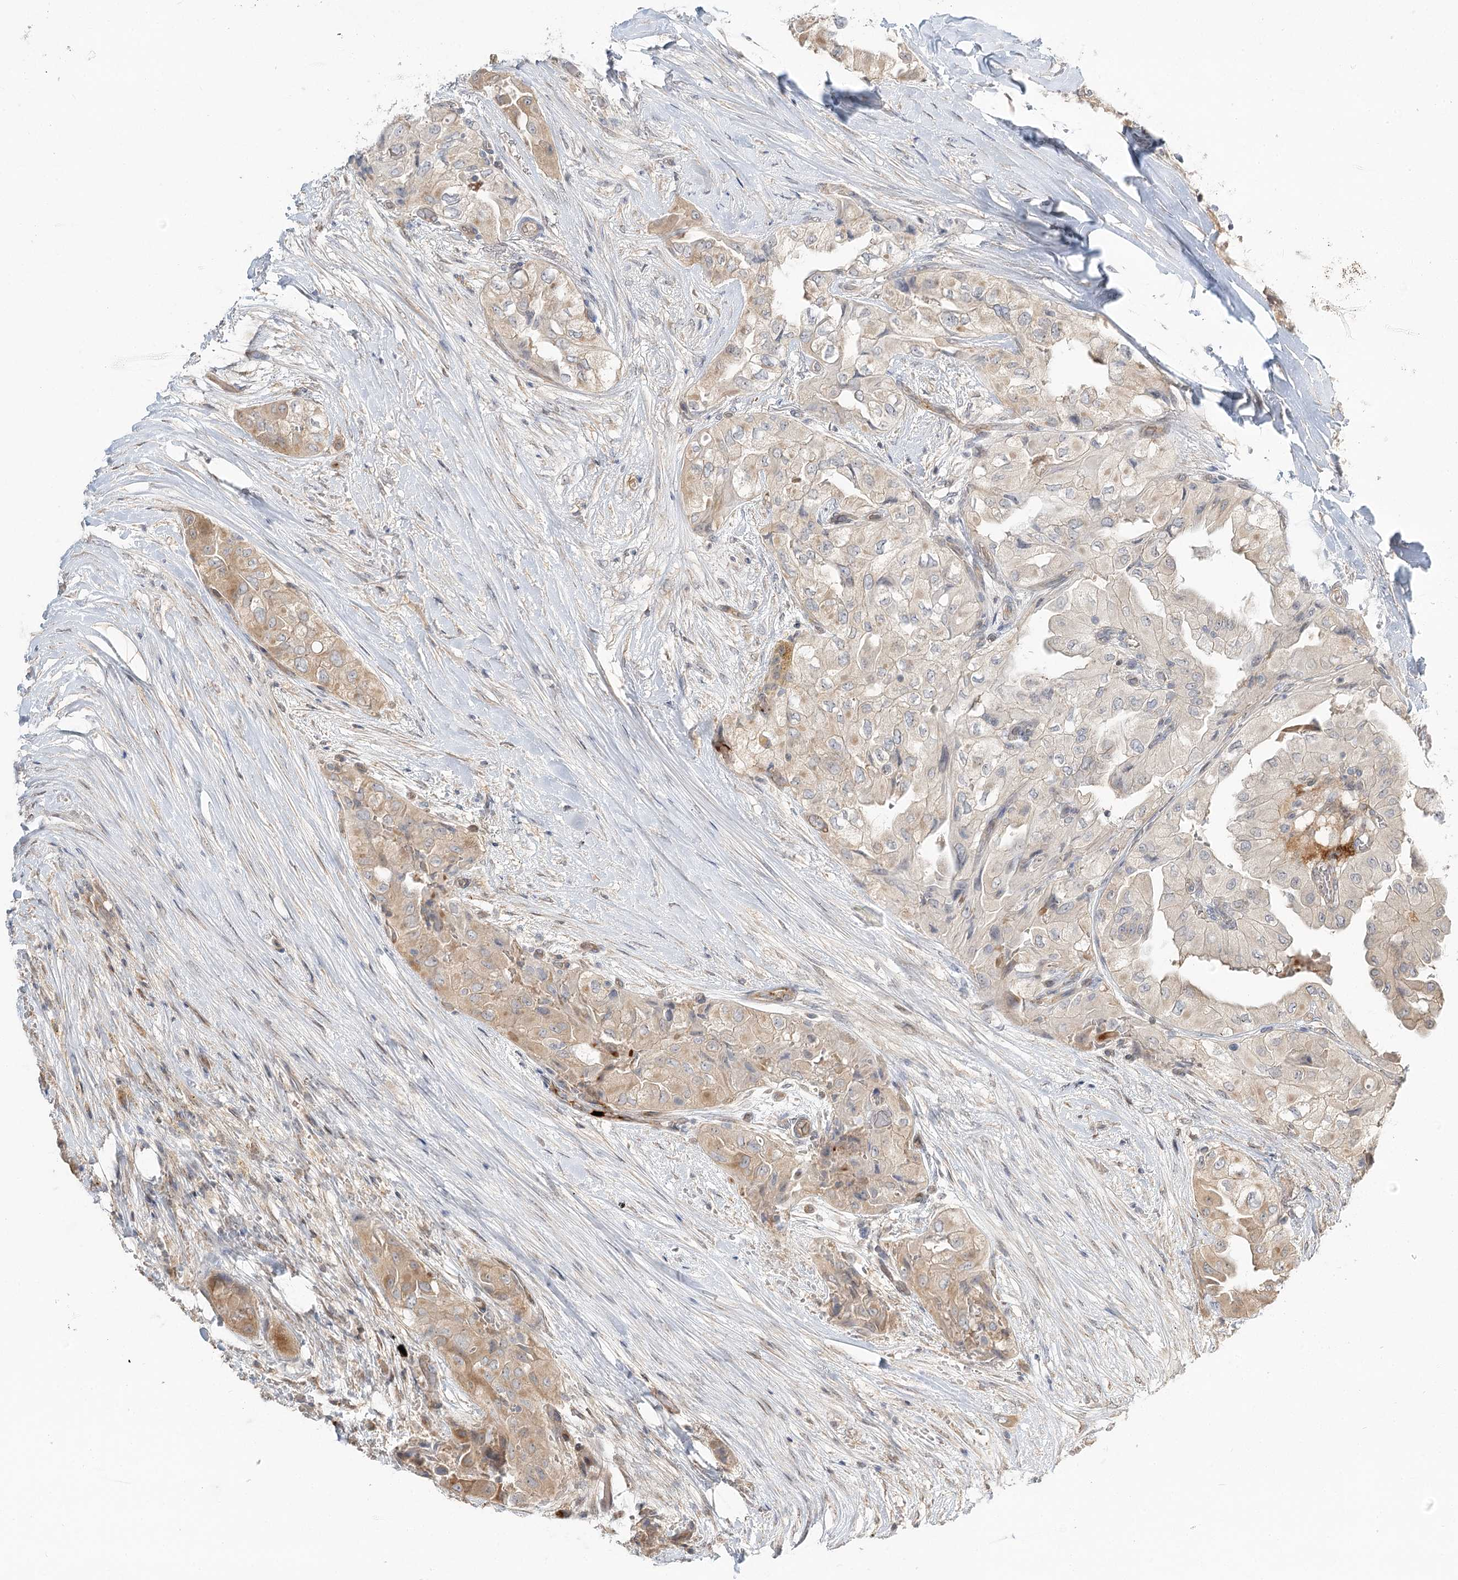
{"staining": {"intensity": "weak", "quantity": "<25%", "location": "cytoplasmic/membranous"}, "tissue": "thyroid cancer", "cell_type": "Tumor cells", "image_type": "cancer", "snomed": [{"axis": "morphology", "description": "Papillary adenocarcinoma, NOS"}, {"axis": "topography", "description": "Thyroid gland"}], "caption": "Immunohistochemistry of human thyroid papillary adenocarcinoma demonstrates no expression in tumor cells.", "gene": "GUCY2C", "patient": {"sex": "female", "age": 59}}